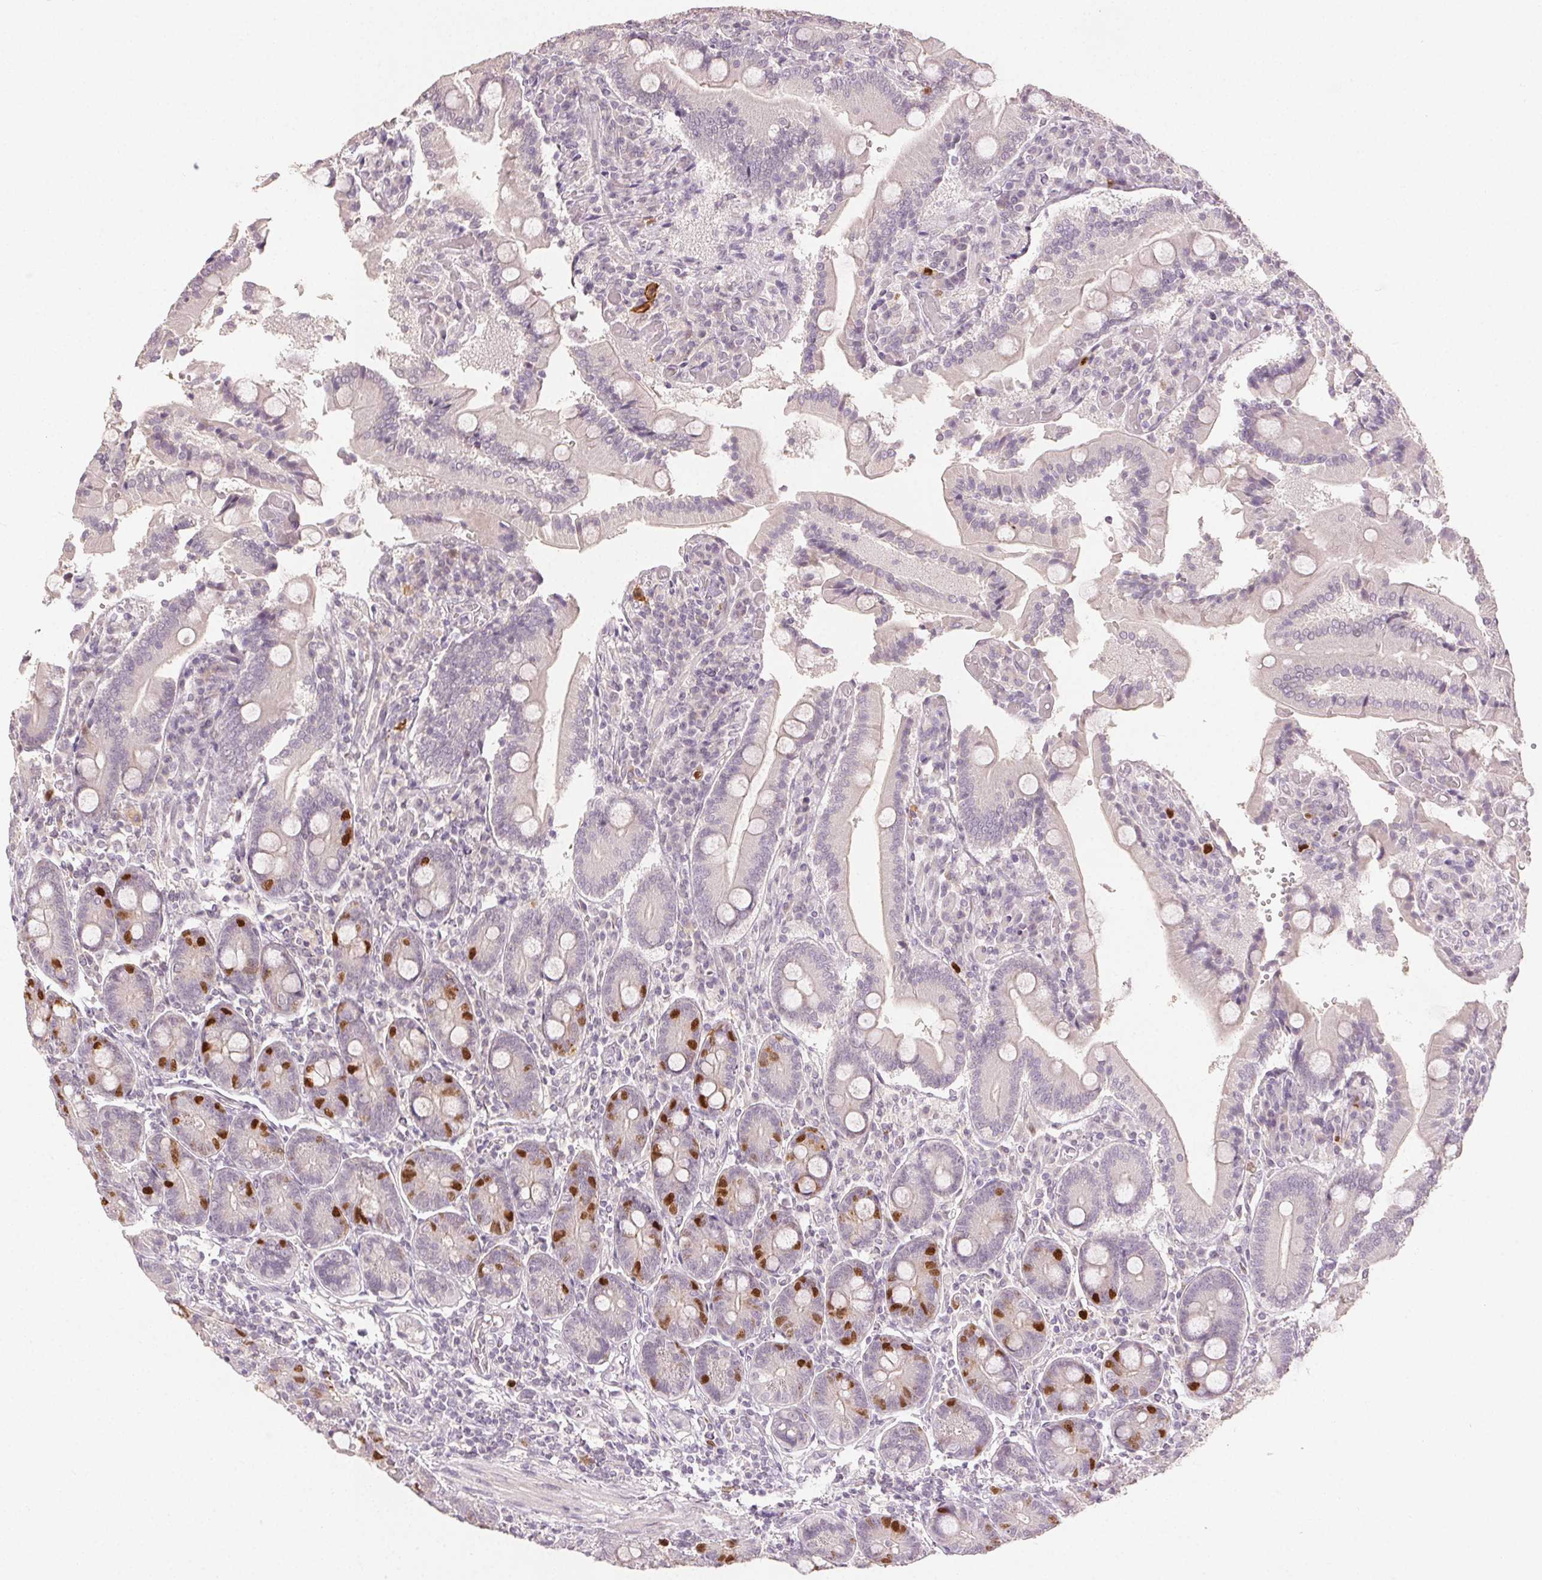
{"staining": {"intensity": "strong", "quantity": "25%-75%", "location": "nuclear"}, "tissue": "duodenum", "cell_type": "Glandular cells", "image_type": "normal", "snomed": [{"axis": "morphology", "description": "Normal tissue, NOS"}, {"axis": "topography", "description": "Duodenum"}], "caption": "Immunohistochemistry (IHC) of normal duodenum shows high levels of strong nuclear staining in approximately 25%-75% of glandular cells. Nuclei are stained in blue.", "gene": "ANLN", "patient": {"sex": "female", "age": 62}}